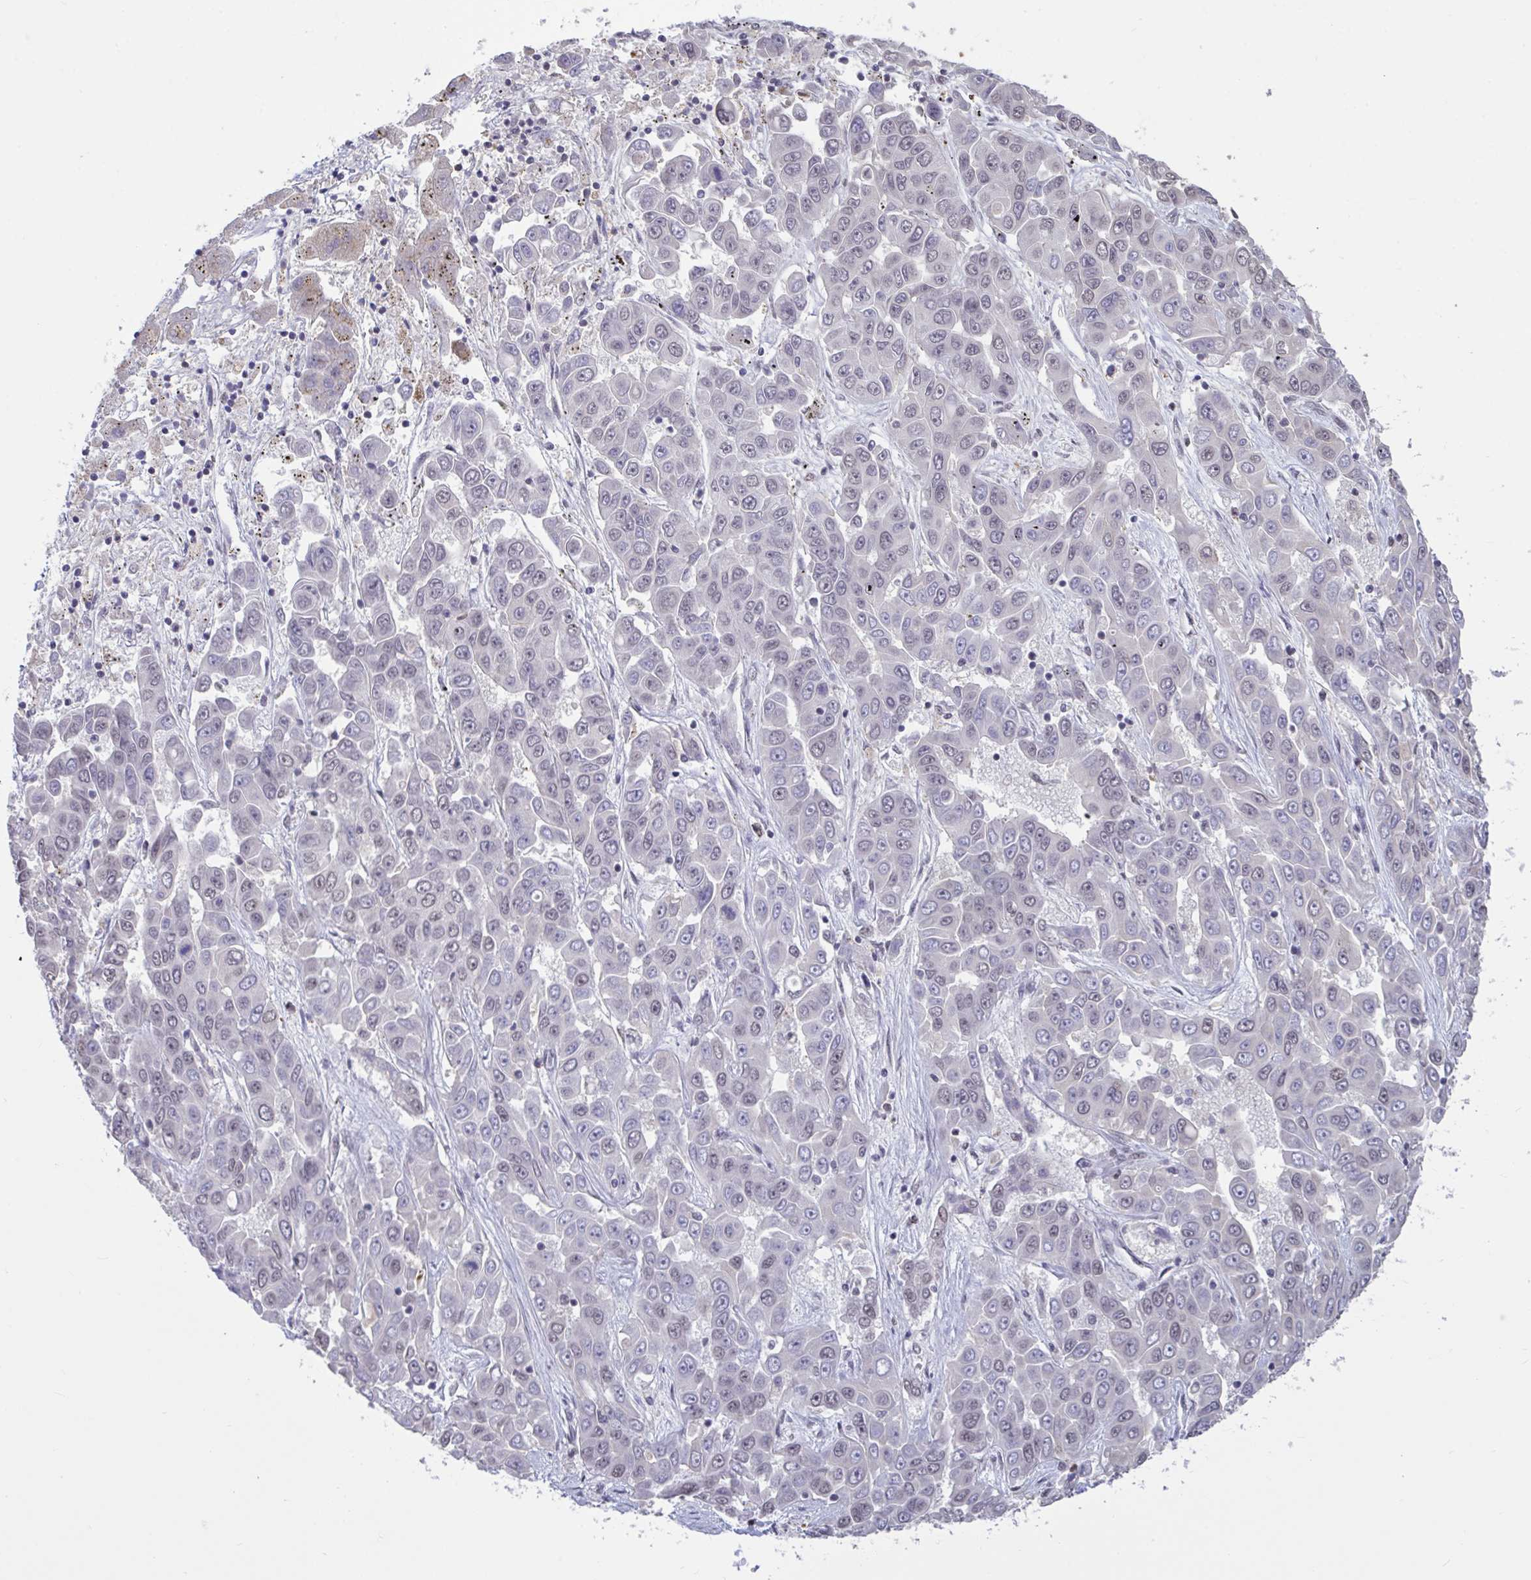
{"staining": {"intensity": "weak", "quantity": "25%-75%", "location": "nuclear"}, "tissue": "liver cancer", "cell_type": "Tumor cells", "image_type": "cancer", "snomed": [{"axis": "morphology", "description": "Cholangiocarcinoma"}, {"axis": "topography", "description": "Liver"}], "caption": "There is low levels of weak nuclear staining in tumor cells of cholangiocarcinoma (liver), as demonstrated by immunohistochemical staining (brown color).", "gene": "HNRNPDL", "patient": {"sex": "female", "age": 52}}